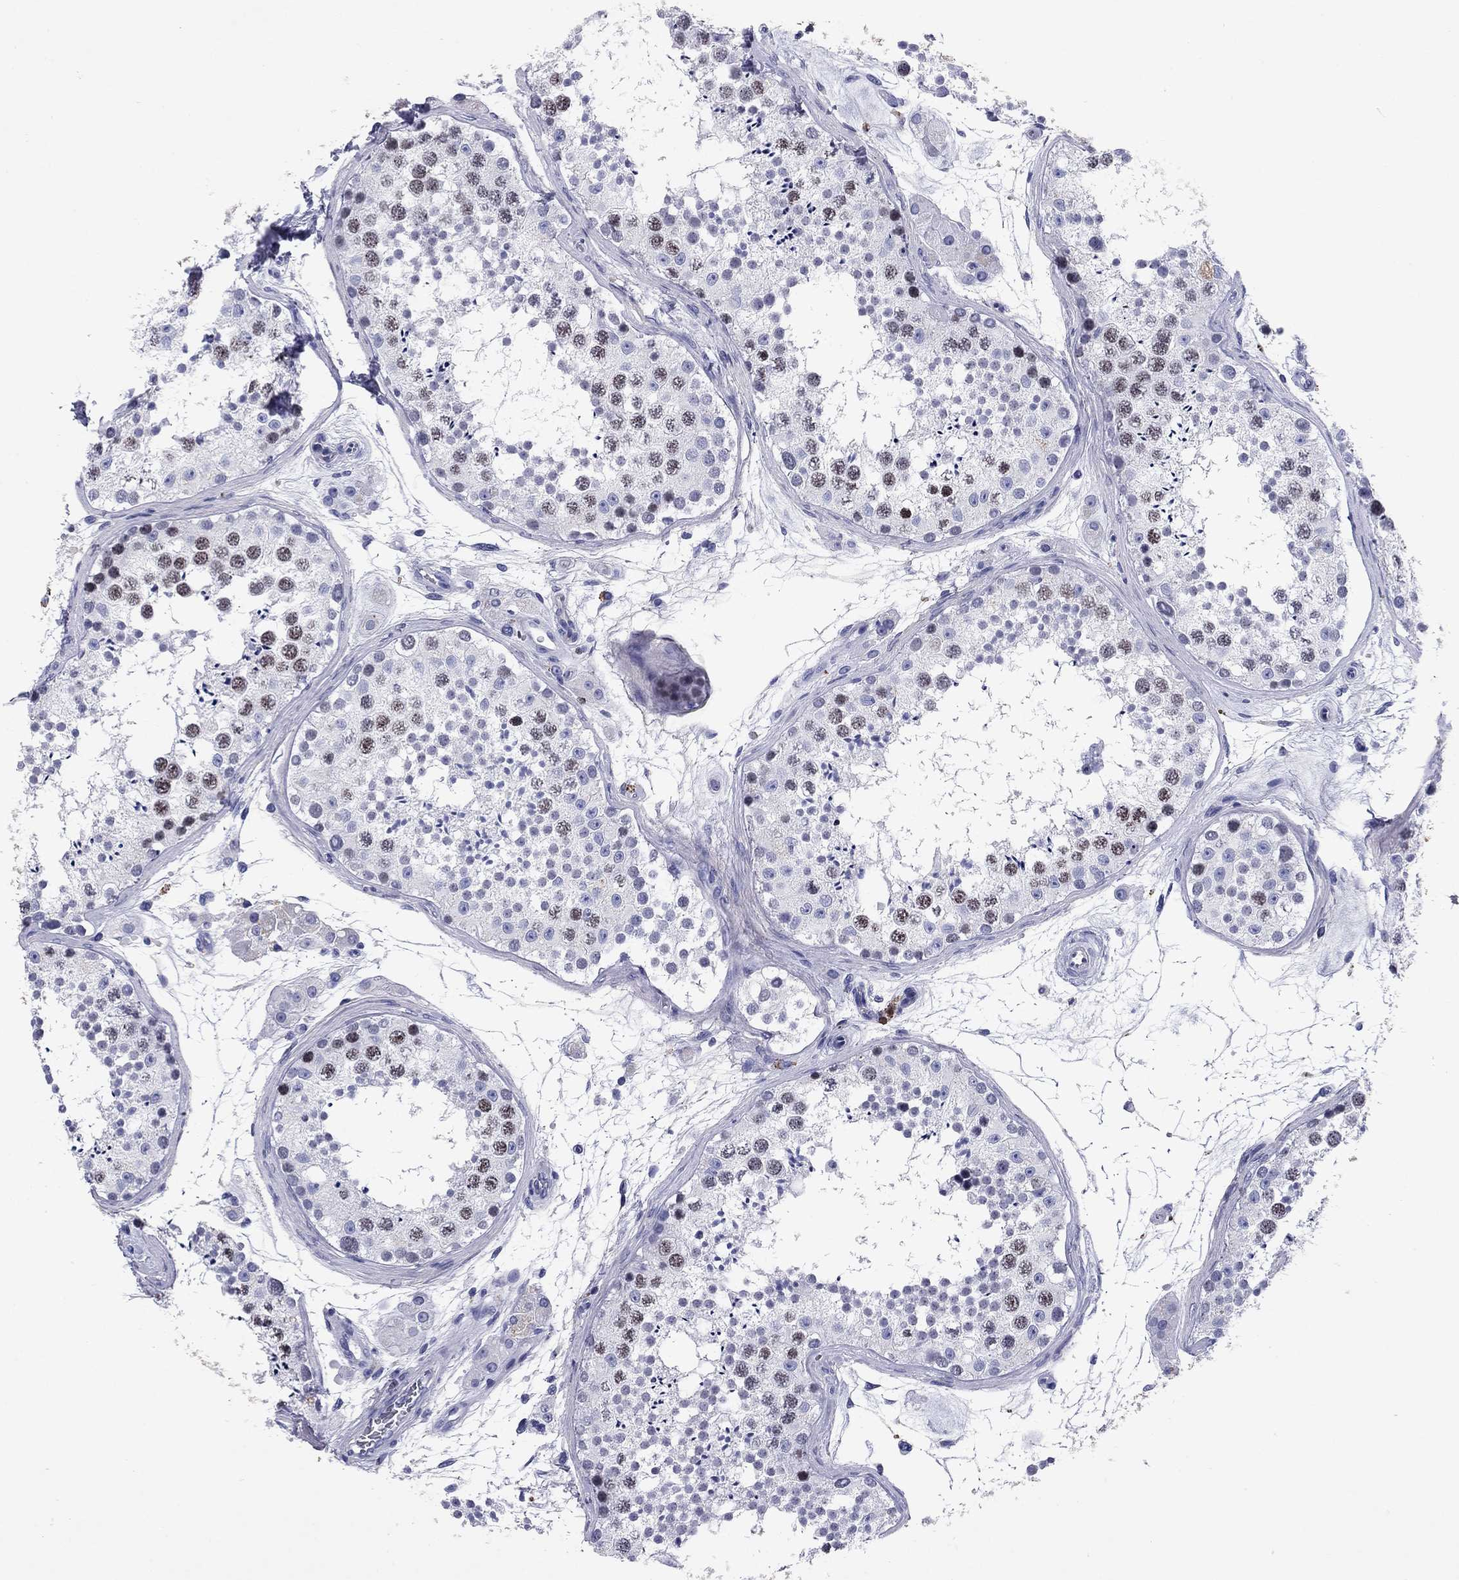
{"staining": {"intensity": "moderate", "quantity": "<25%", "location": "nuclear"}, "tissue": "testis", "cell_type": "Cells in seminiferous ducts", "image_type": "normal", "snomed": [{"axis": "morphology", "description": "Normal tissue, NOS"}, {"axis": "topography", "description": "Testis"}], "caption": "Protein staining reveals moderate nuclear expression in about <25% of cells in seminiferous ducts in unremarkable testis.", "gene": "GZMK", "patient": {"sex": "male", "age": 41}}